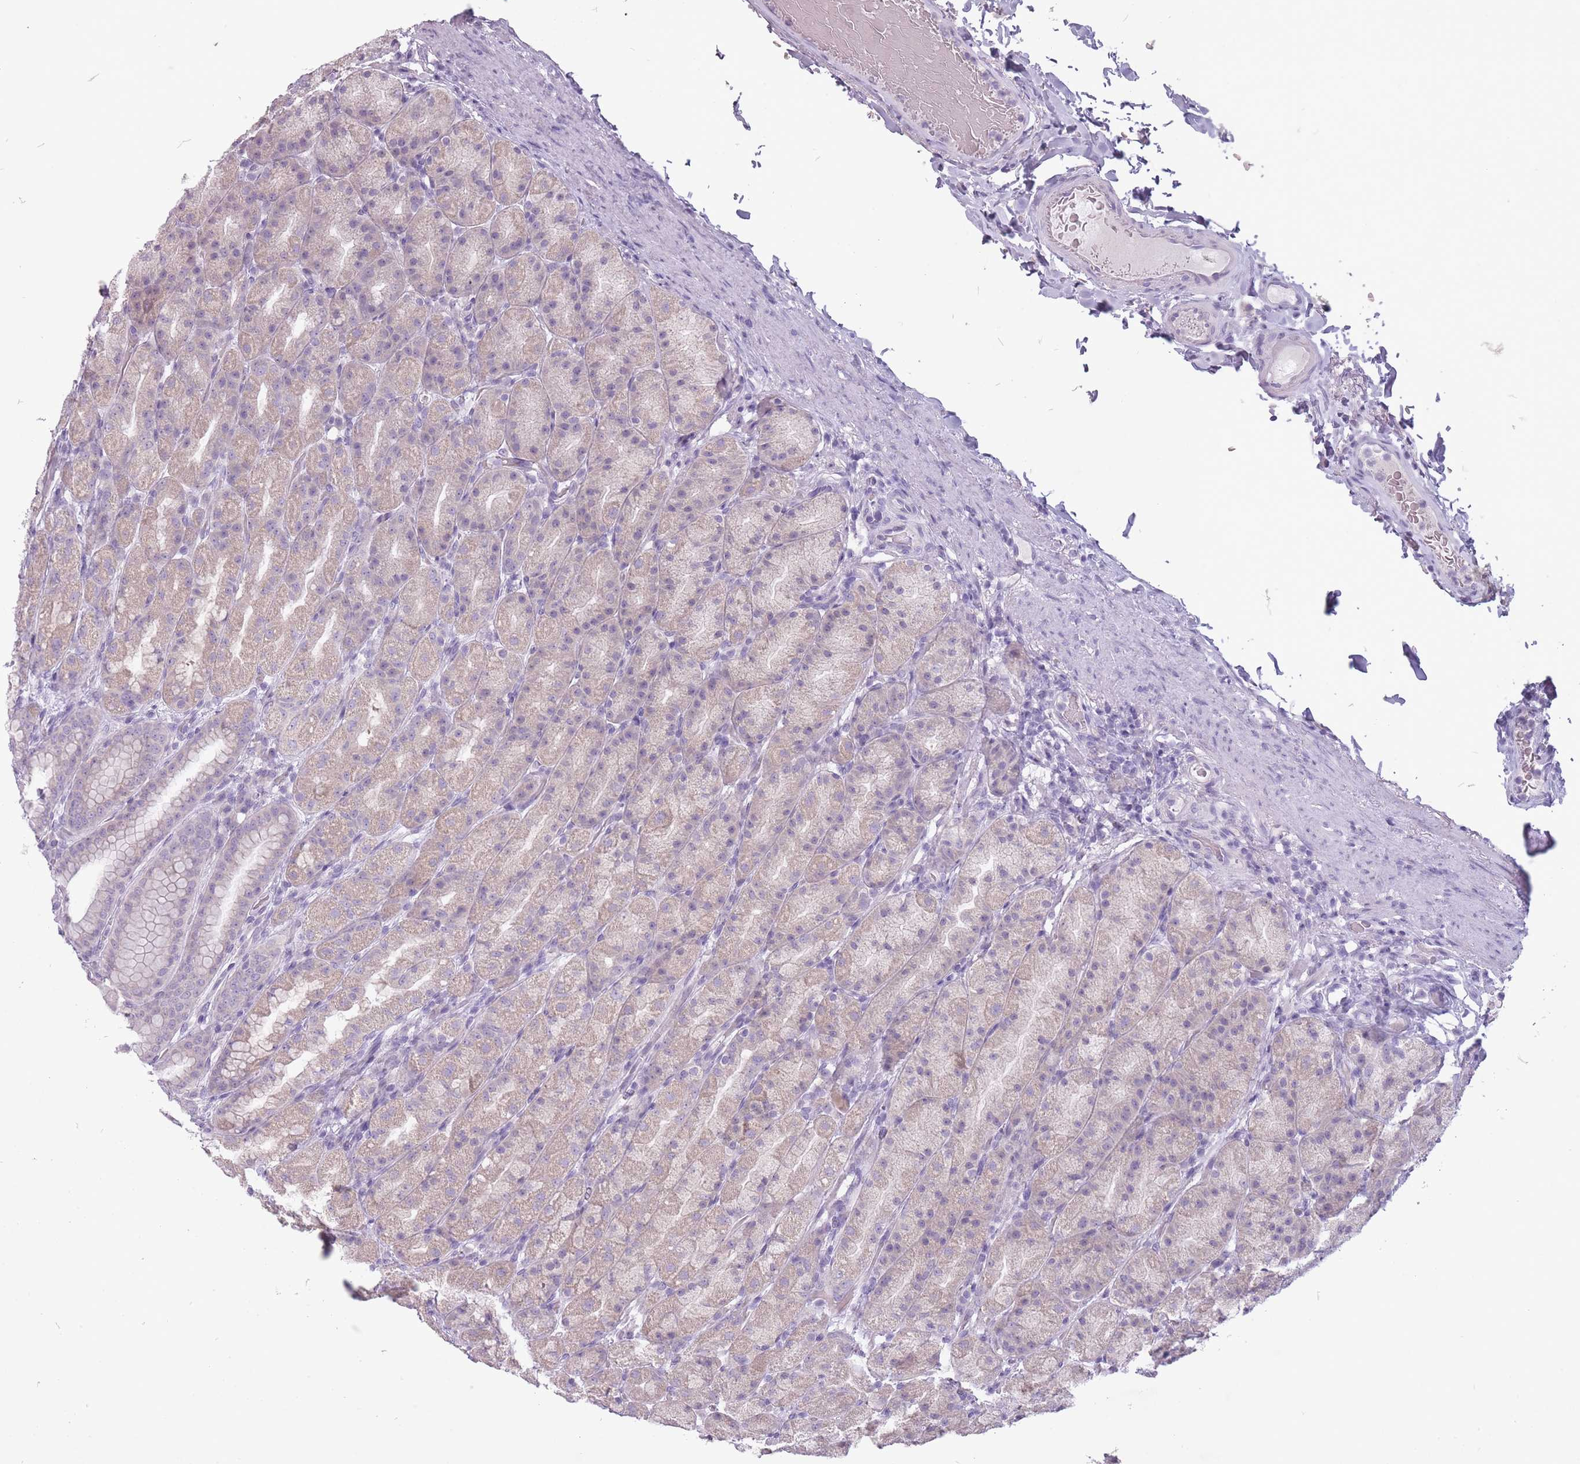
{"staining": {"intensity": "weak", "quantity": "<25%", "location": "cytoplasmic/membranous"}, "tissue": "stomach", "cell_type": "Glandular cells", "image_type": "normal", "snomed": [{"axis": "morphology", "description": "Normal tissue, NOS"}, {"axis": "topography", "description": "Stomach, upper"}, {"axis": "topography", "description": "Stomach"}], "caption": "DAB immunohistochemical staining of unremarkable stomach exhibits no significant staining in glandular cells.", "gene": "FAM43B", "patient": {"sex": "male", "age": 68}}